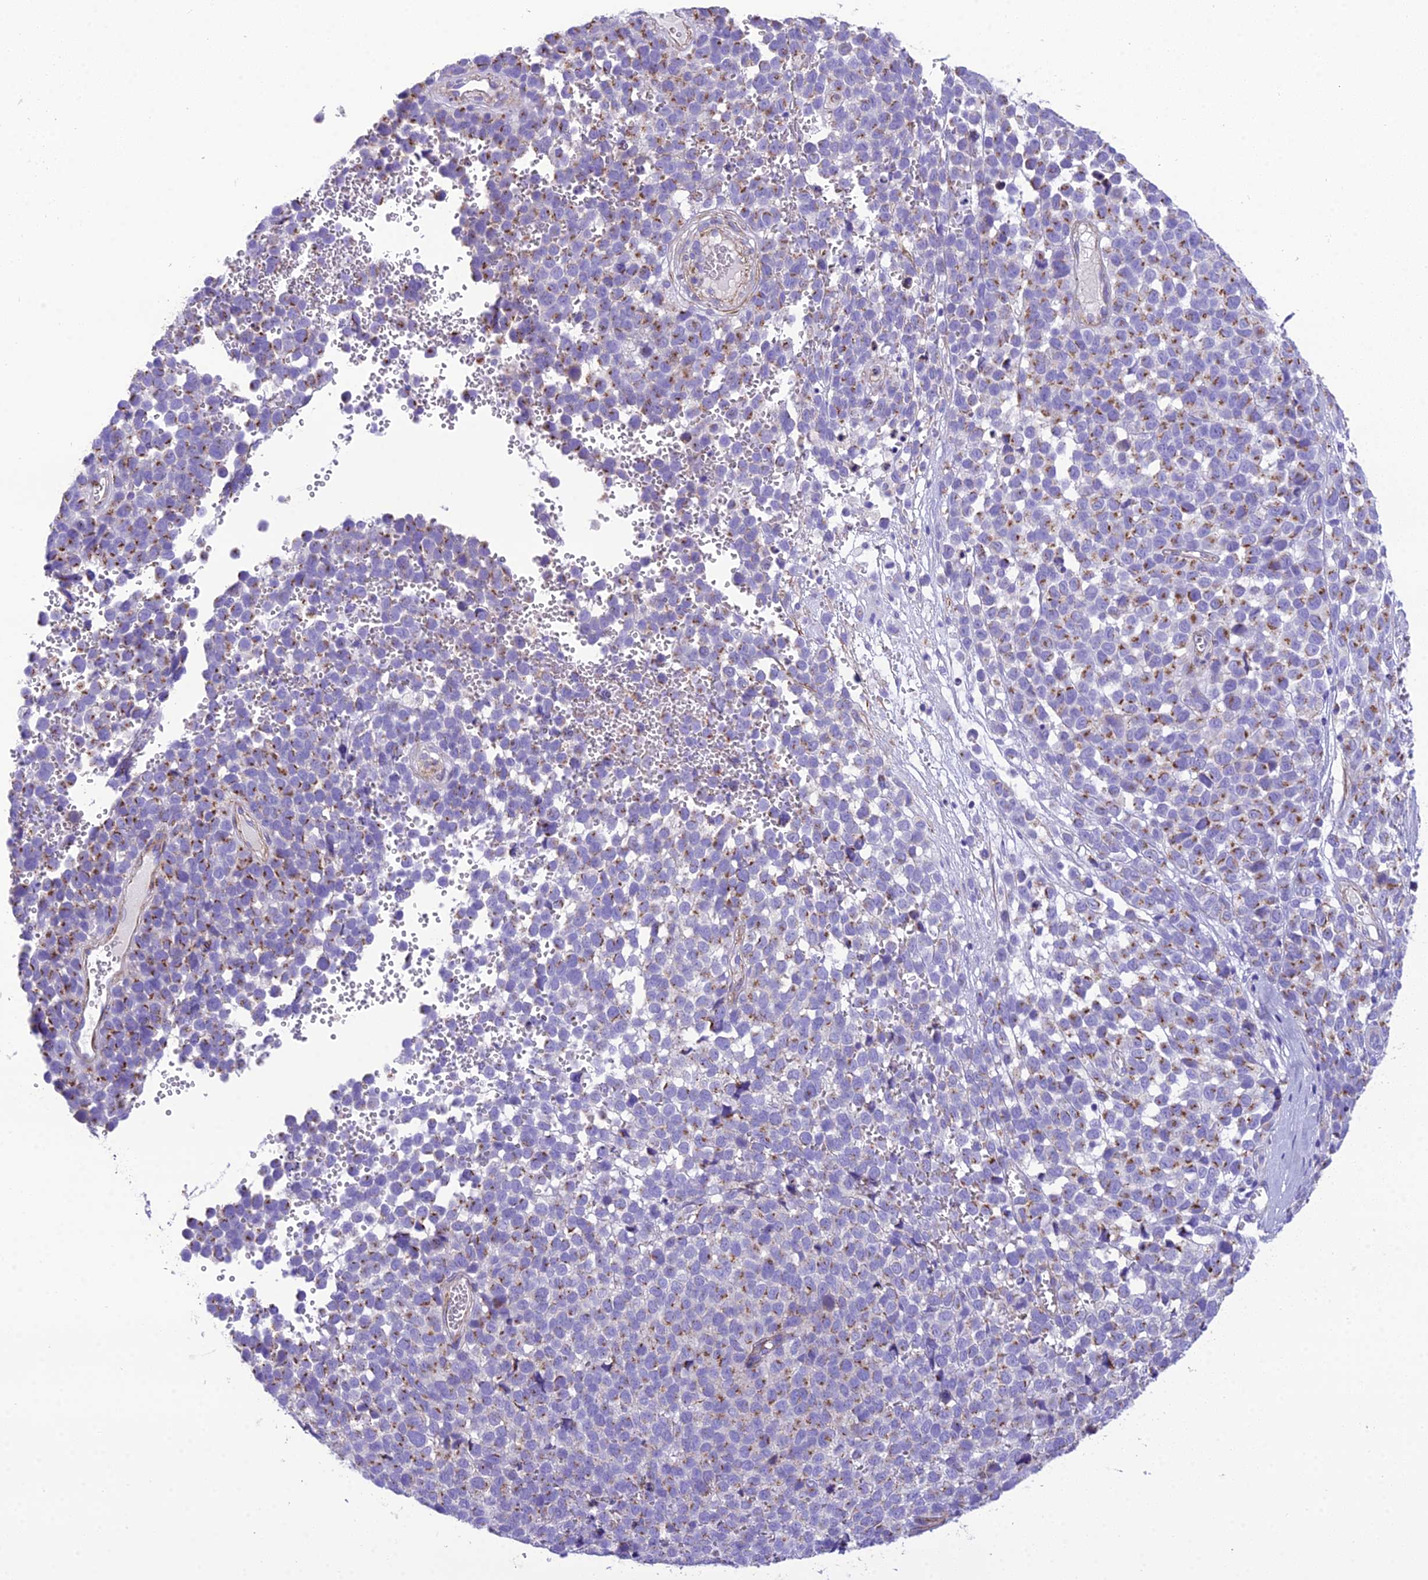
{"staining": {"intensity": "moderate", "quantity": "25%-75%", "location": "cytoplasmic/membranous"}, "tissue": "melanoma", "cell_type": "Tumor cells", "image_type": "cancer", "snomed": [{"axis": "morphology", "description": "Malignant melanoma, NOS"}, {"axis": "topography", "description": "Nose, NOS"}], "caption": "An immunohistochemistry histopathology image of tumor tissue is shown. Protein staining in brown highlights moderate cytoplasmic/membranous positivity in melanoma within tumor cells. The staining is performed using DAB brown chromogen to label protein expression. The nuclei are counter-stained blue using hematoxylin.", "gene": "GFRA1", "patient": {"sex": "female", "age": 48}}